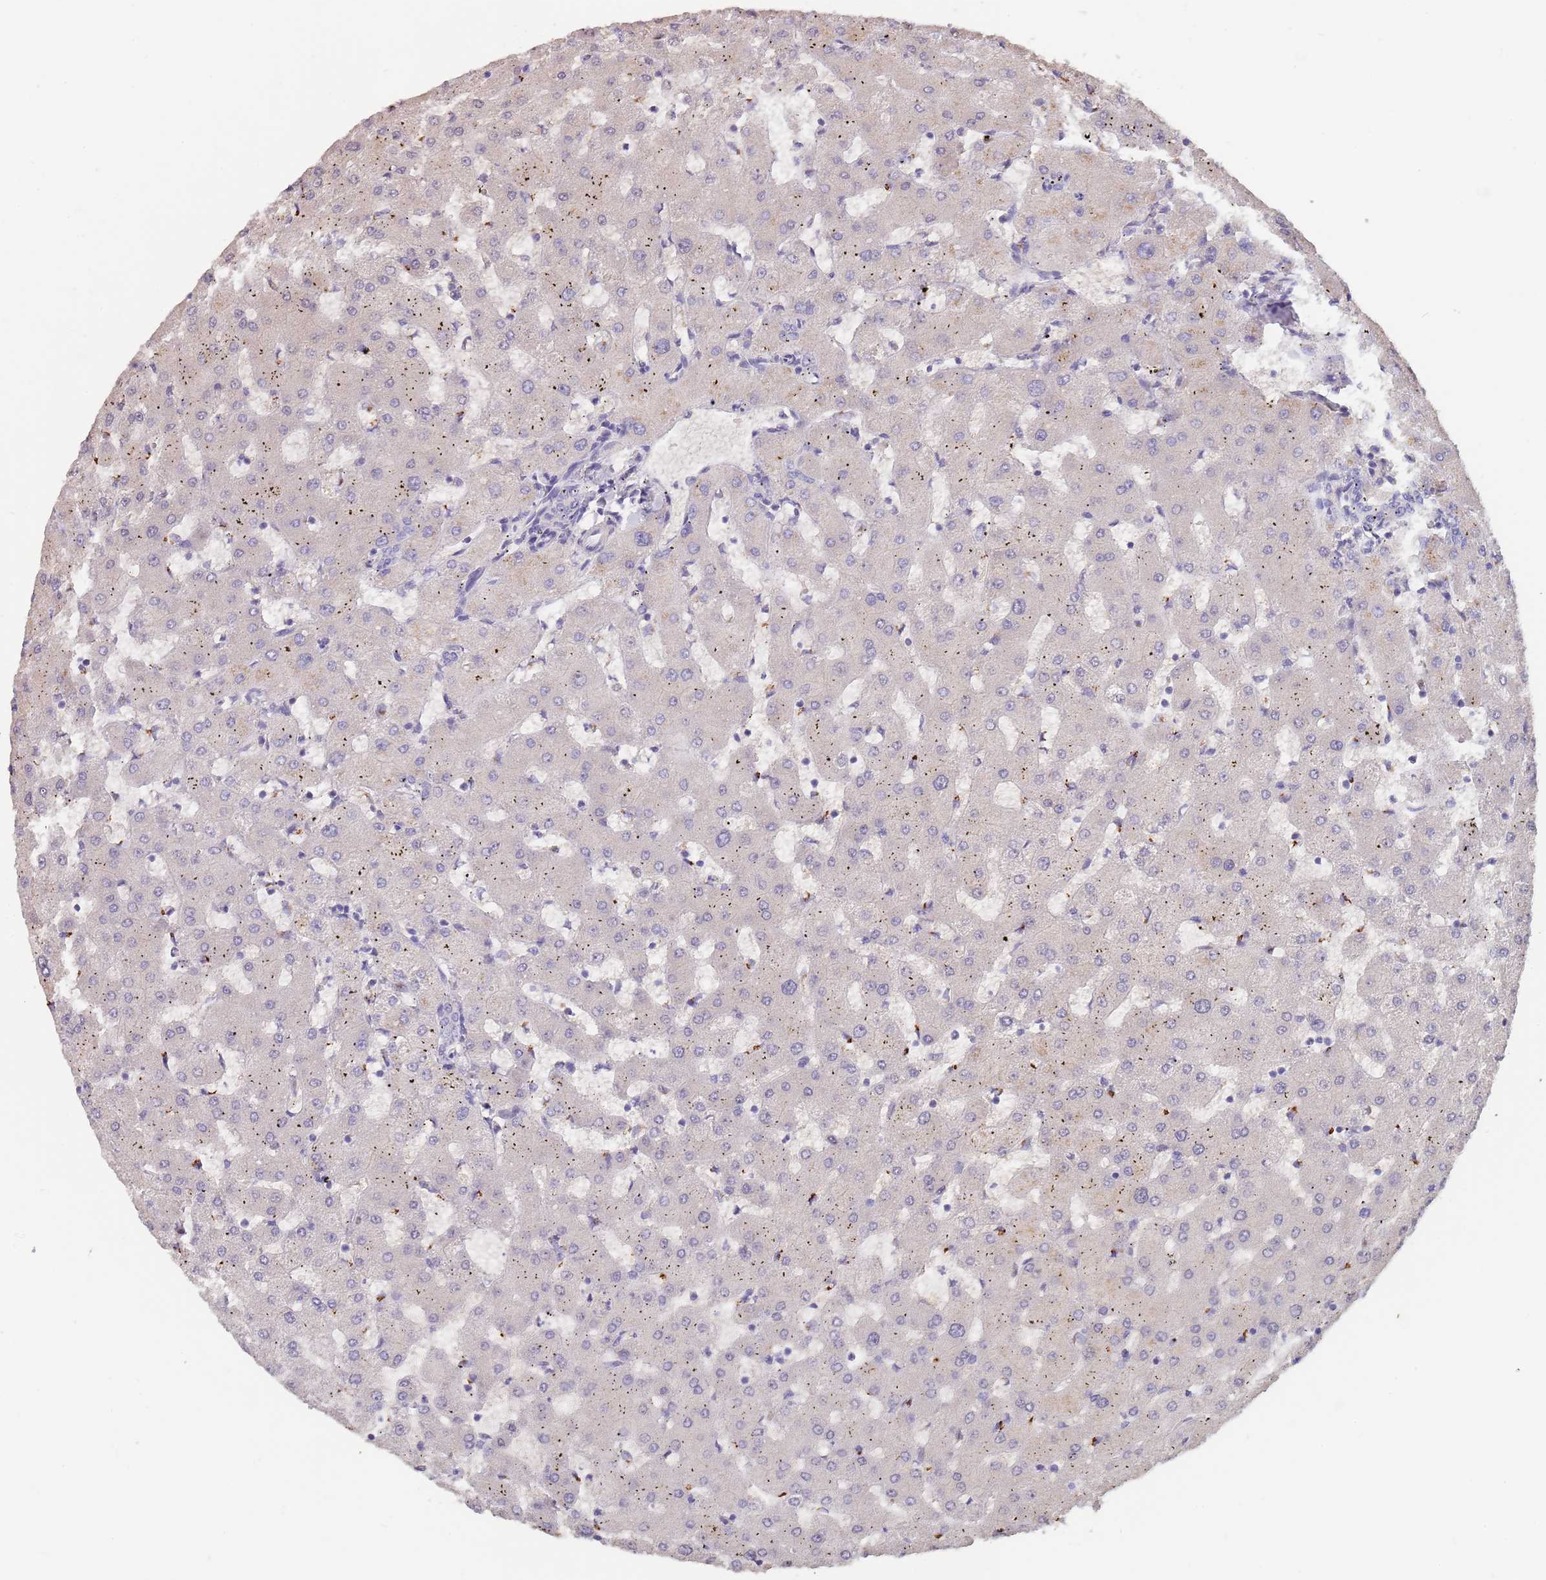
{"staining": {"intensity": "negative", "quantity": "none", "location": "none"}, "tissue": "liver", "cell_type": "Cholangiocytes", "image_type": "normal", "snomed": [{"axis": "morphology", "description": "Normal tissue, NOS"}, {"axis": "topography", "description": "Liver"}], "caption": "High power microscopy image of an IHC photomicrograph of benign liver, revealing no significant staining in cholangiocytes.", "gene": "MAN1C1", "patient": {"sex": "female", "age": 63}}